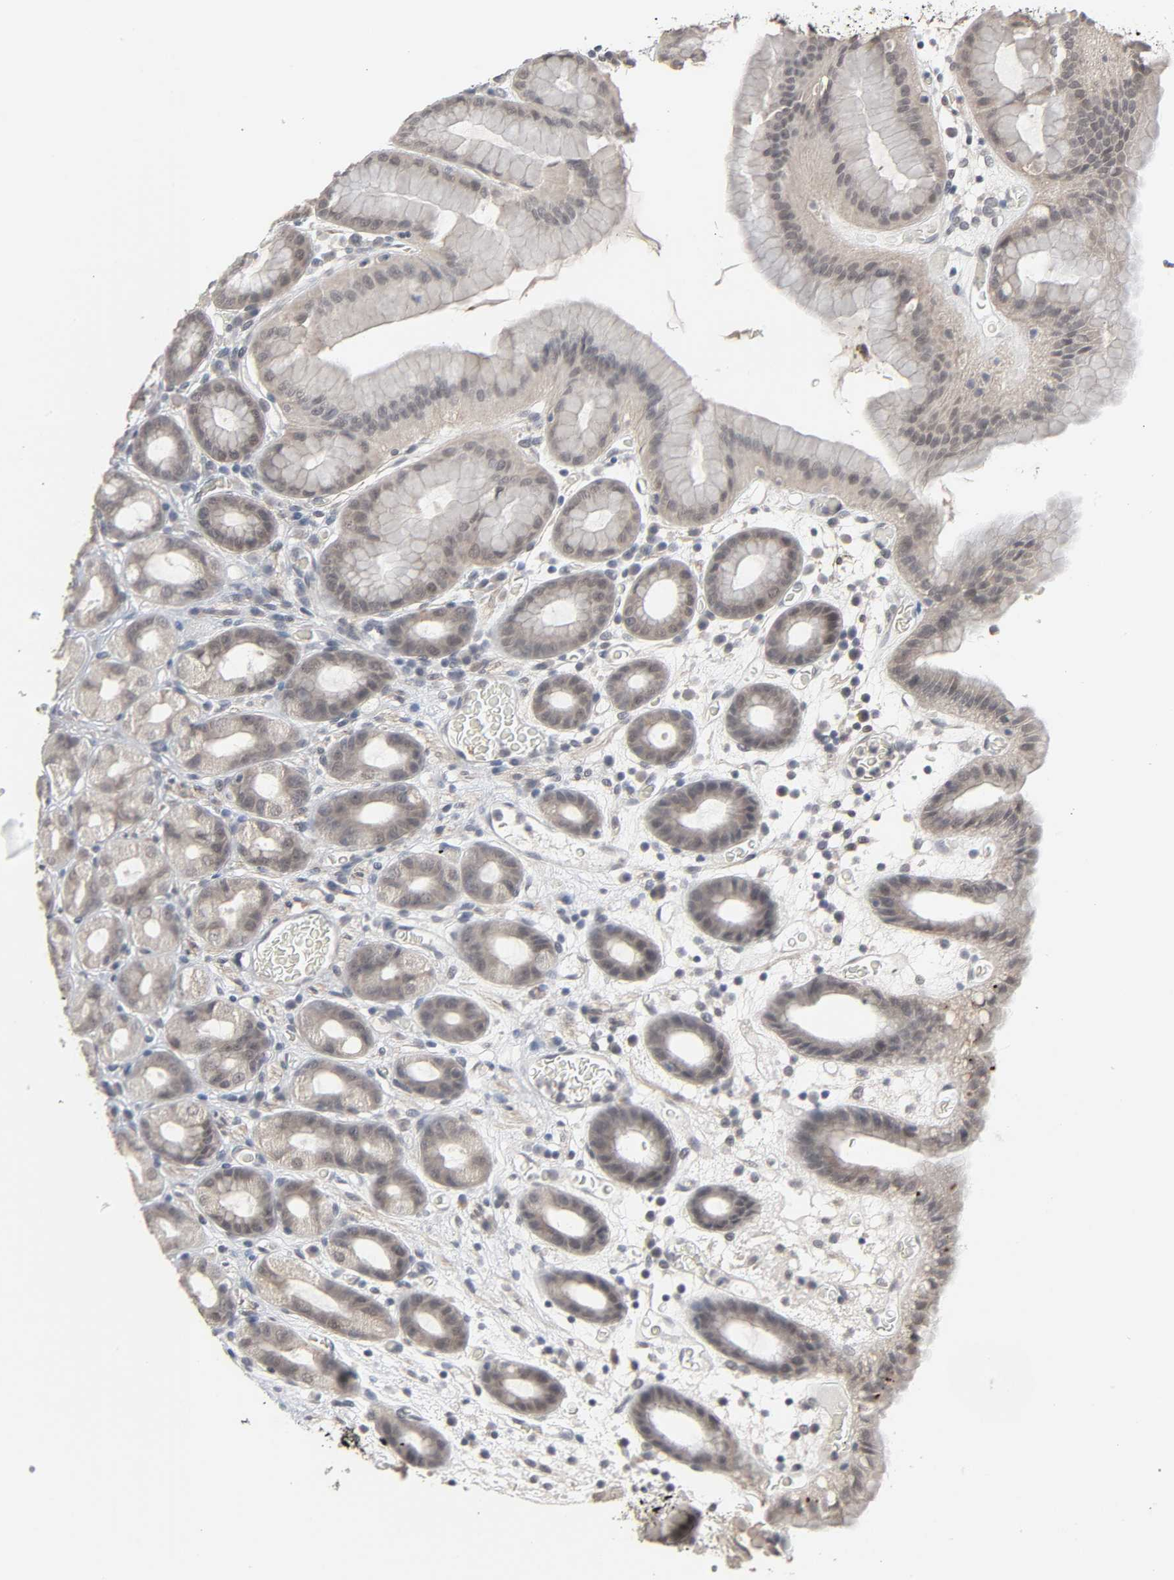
{"staining": {"intensity": "weak", "quantity": "<25%", "location": "cytoplasmic/membranous"}, "tissue": "stomach", "cell_type": "Glandular cells", "image_type": "normal", "snomed": [{"axis": "morphology", "description": "Normal tissue, NOS"}, {"axis": "topography", "description": "Stomach, upper"}], "caption": "Stomach stained for a protein using immunohistochemistry reveals no positivity glandular cells.", "gene": "ZNF222", "patient": {"sex": "male", "age": 68}}